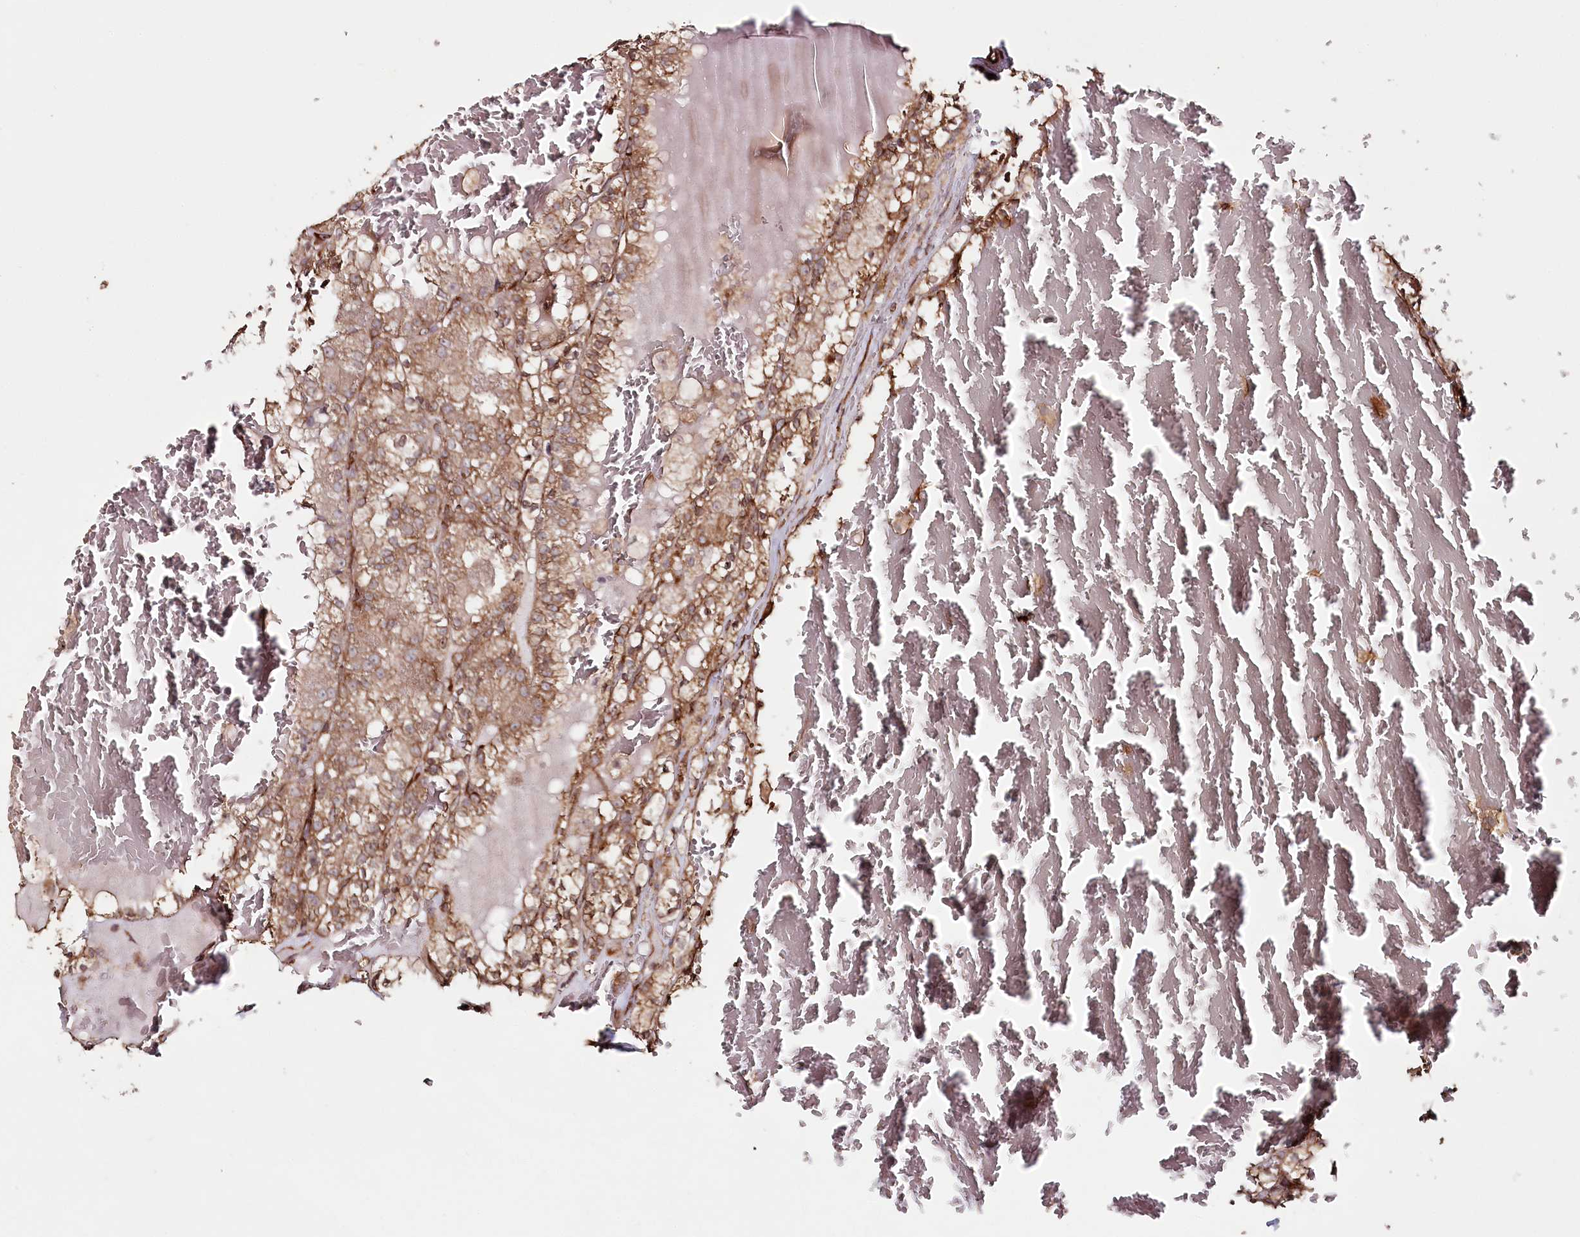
{"staining": {"intensity": "moderate", "quantity": ">75%", "location": "cytoplasmic/membranous"}, "tissue": "renal cancer", "cell_type": "Tumor cells", "image_type": "cancer", "snomed": [{"axis": "morphology", "description": "Adenocarcinoma, NOS"}, {"axis": "topography", "description": "Kidney"}], "caption": "Human adenocarcinoma (renal) stained with a protein marker shows moderate staining in tumor cells.", "gene": "OTUD4", "patient": {"sex": "female", "age": 56}}